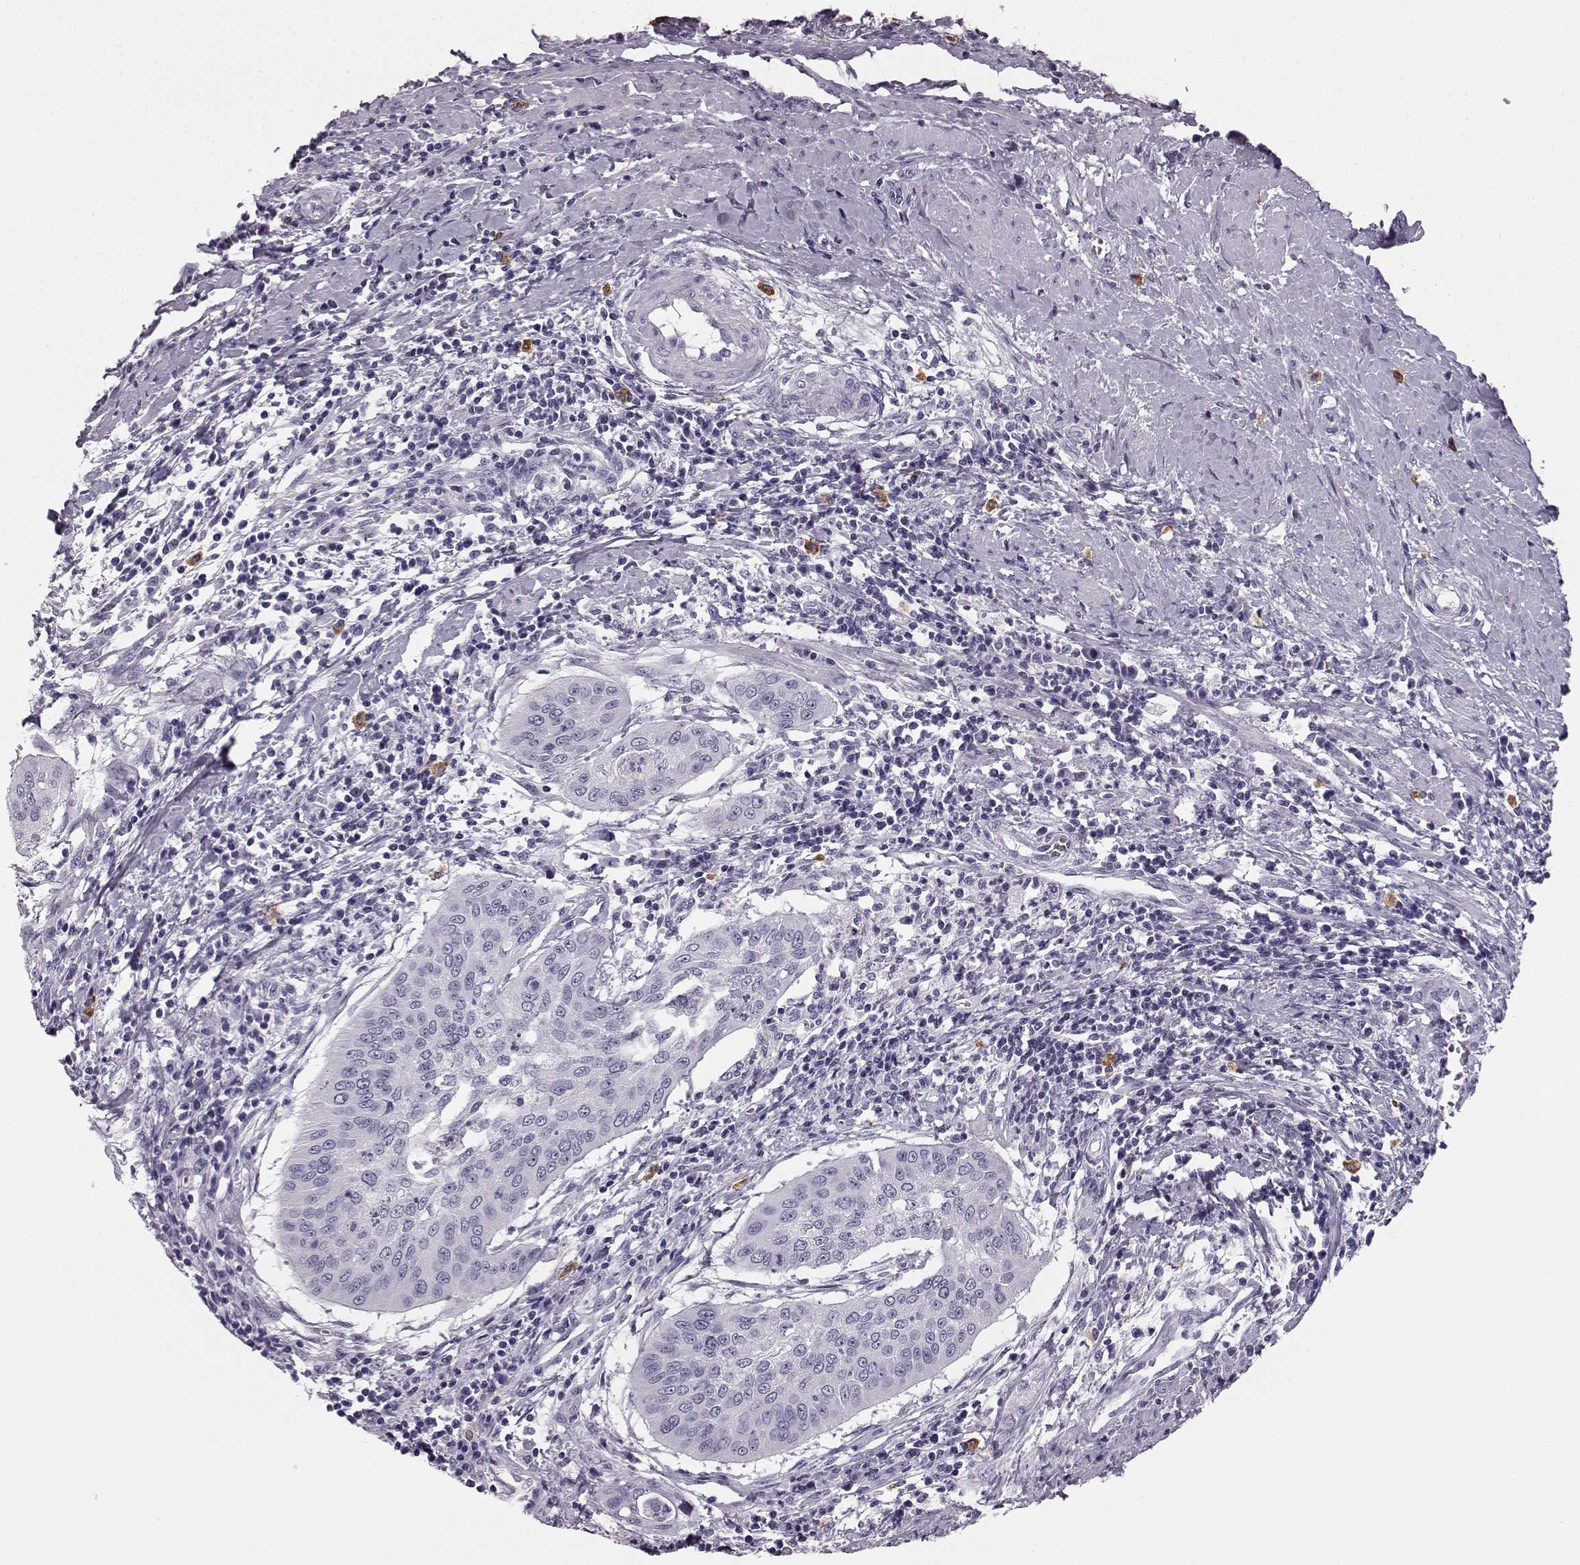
{"staining": {"intensity": "negative", "quantity": "none", "location": "none"}, "tissue": "cervical cancer", "cell_type": "Tumor cells", "image_type": "cancer", "snomed": [{"axis": "morphology", "description": "Squamous cell carcinoma, NOS"}, {"axis": "topography", "description": "Cervix"}], "caption": "Image shows no significant protein positivity in tumor cells of cervical cancer (squamous cell carcinoma). (Stains: DAB IHC with hematoxylin counter stain, Microscopy: brightfield microscopy at high magnification).", "gene": "NPTXR", "patient": {"sex": "female", "age": 39}}